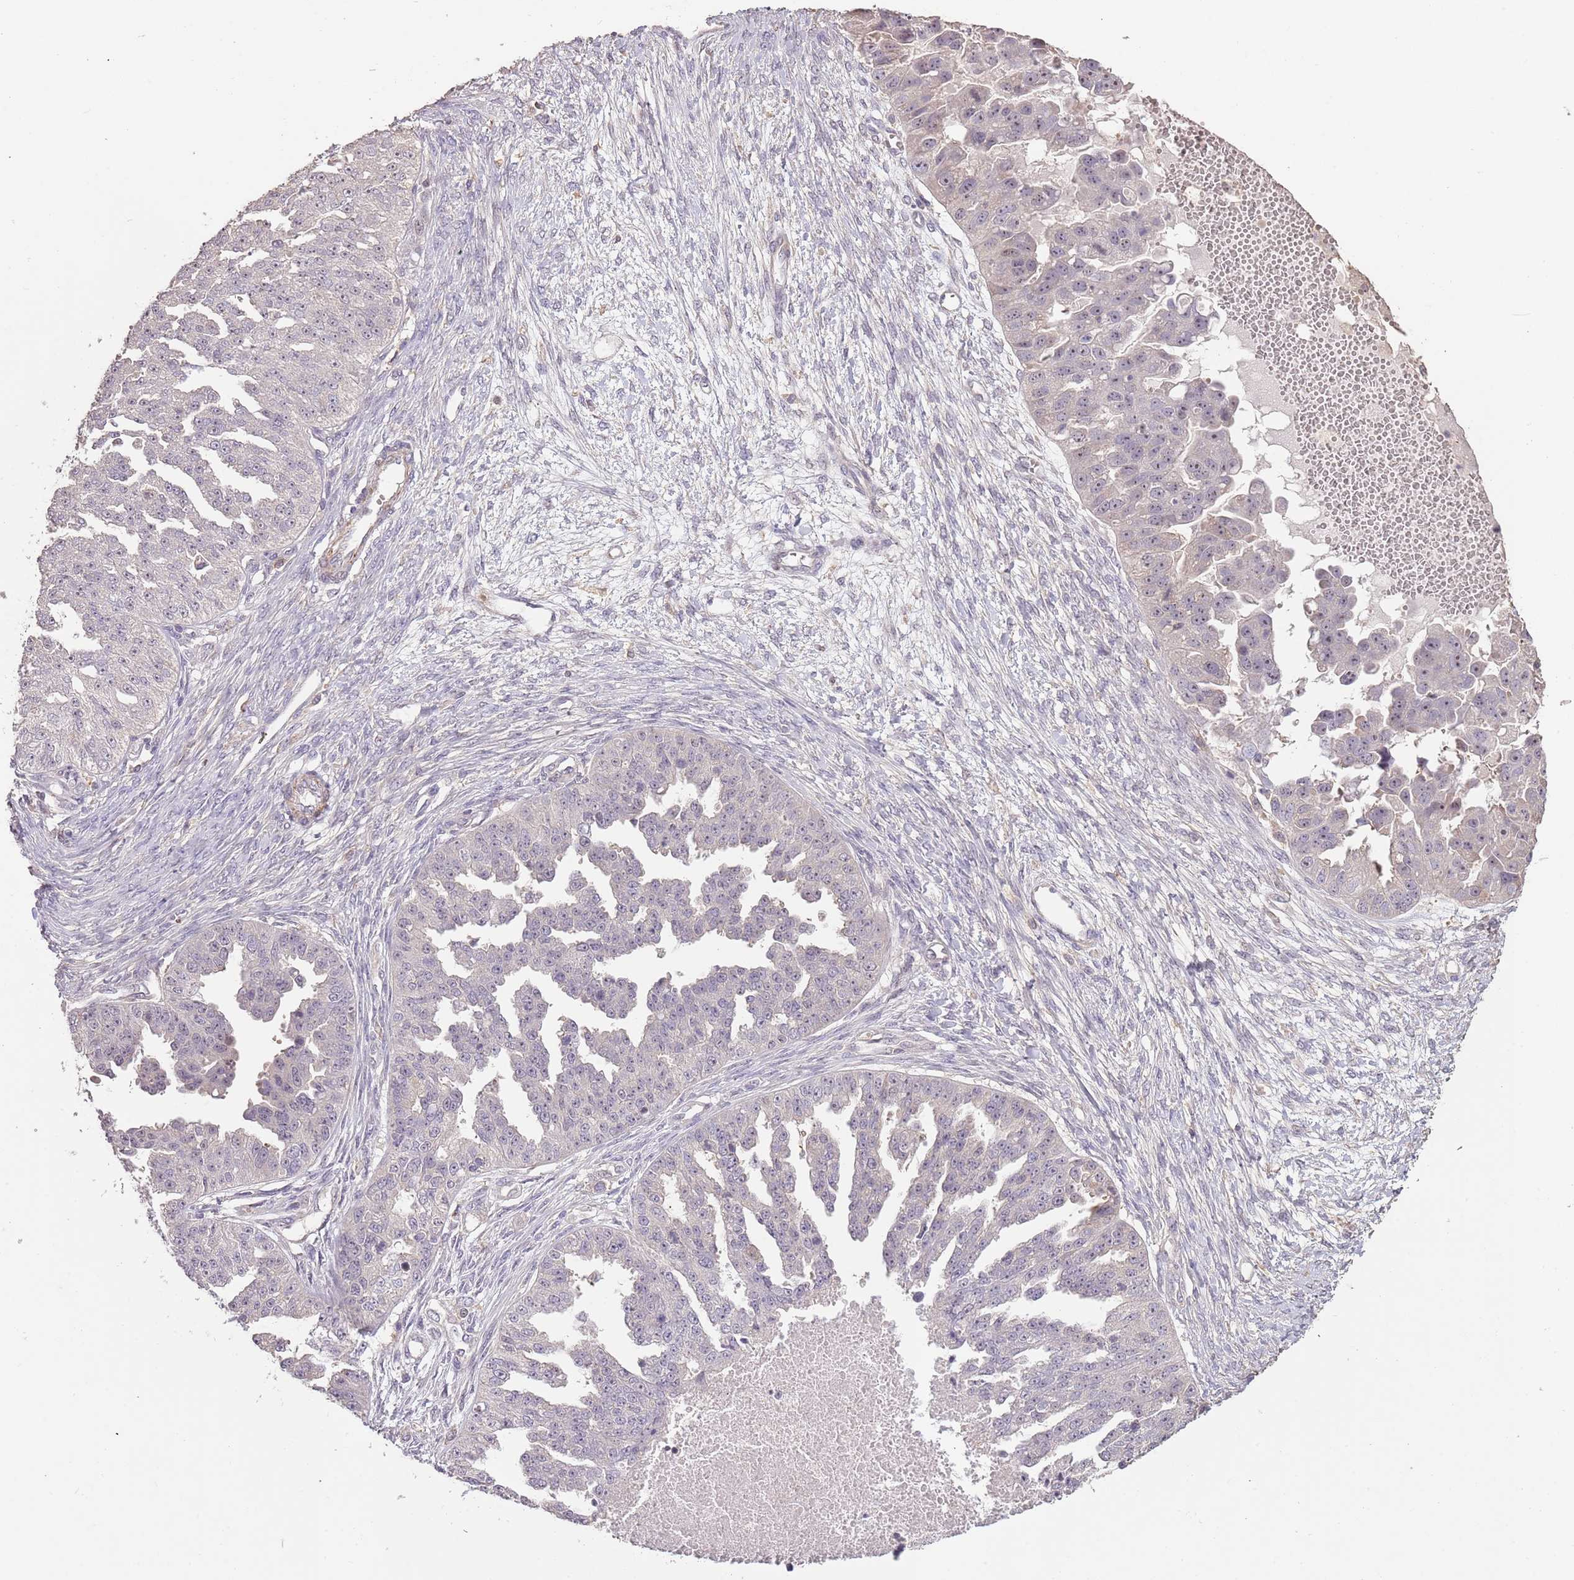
{"staining": {"intensity": "negative", "quantity": "none", "location": "none"}, "tissue": "ovarian cancer", "cell_type": "Tumor cells", "image_type": "cancer", "snomed": [{"axis": "morphology", "description": "Cystadenocarcinoma, serous, NOS"}, {"axis": "topography", "description": "Ovary"}], "caption": "This is an immunohistochemistry (IHC) micrograph of ovarian serous cystadenocarcinoma. There is no staining in tumor cells.", "gene": "ADTRP", "patient": {"sex": "female", "age": 58}}